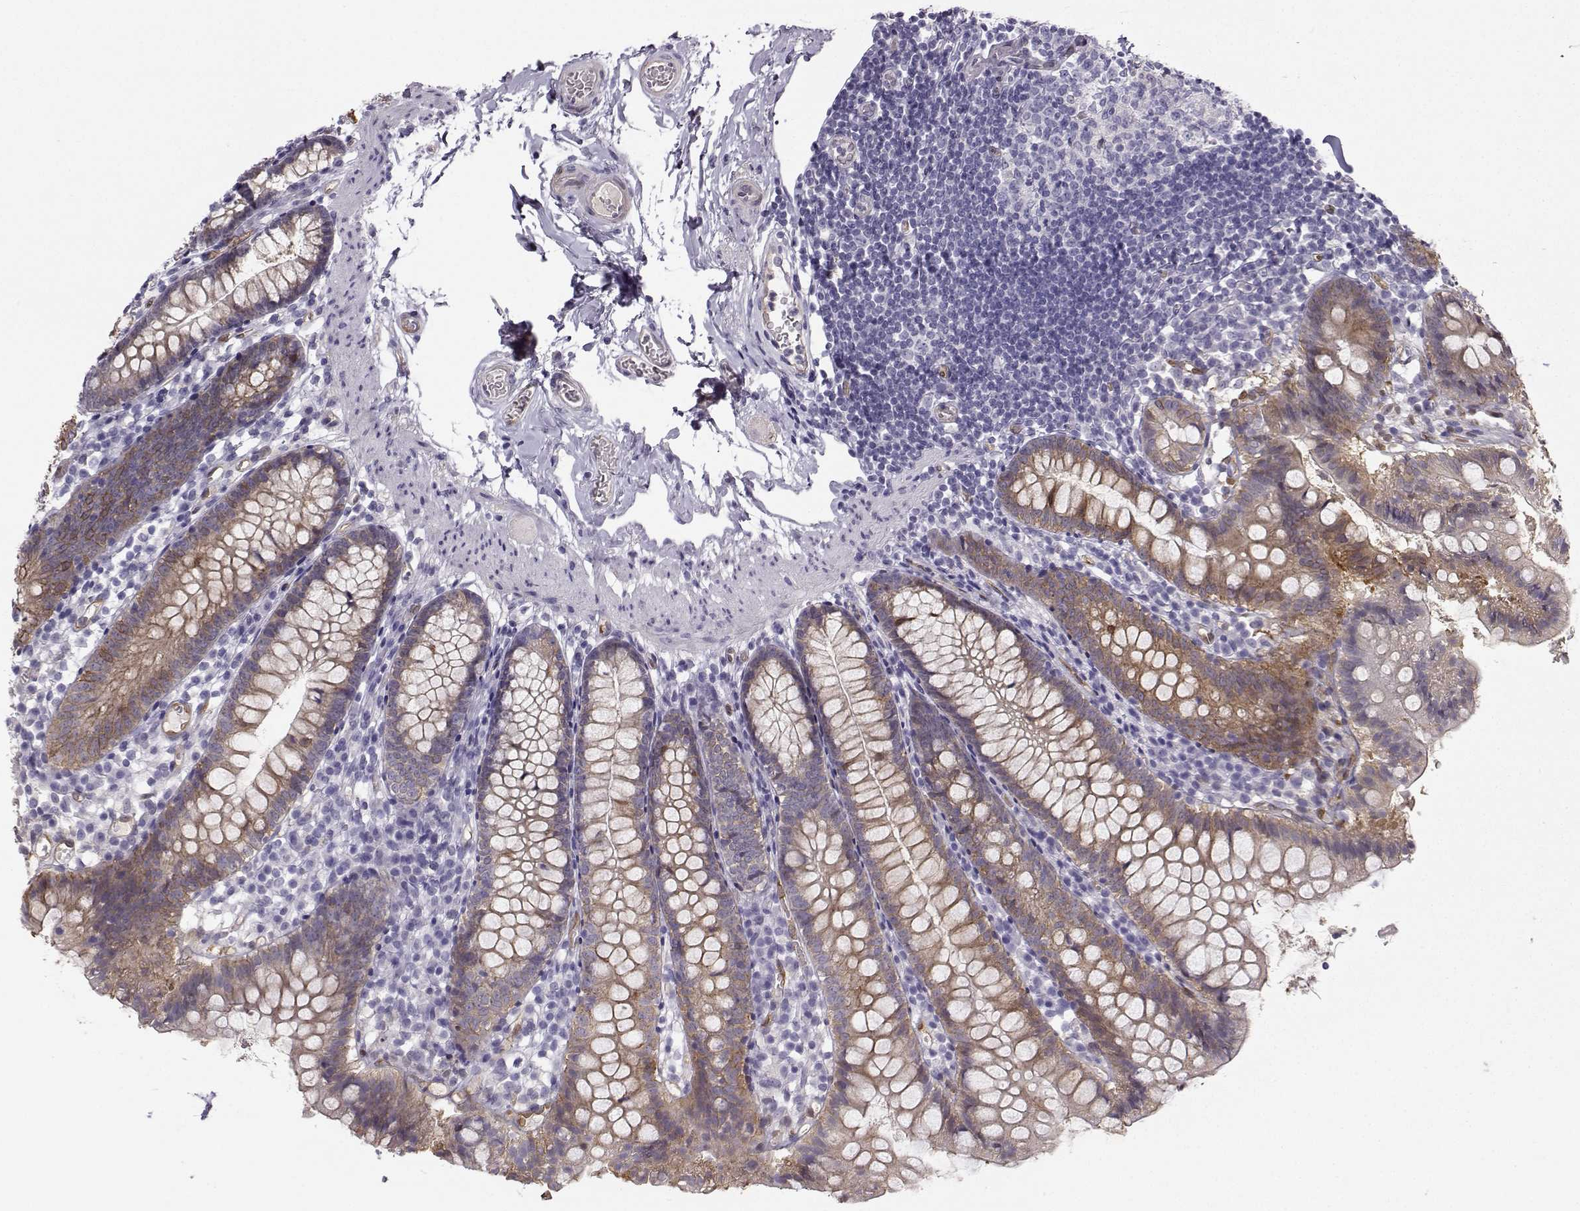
{"staining": {"intensity": "strong", "quantity": "<25%", "location": "cytoplasmic/membranous"}, "tissue": "small intestine", "cell_type": "Glandular cells", "image_type": "normal", "snomed": [{"axis": "morphology", "description": "Normal tissue, NOS"}, {"axis": "topography", "description": "Small intestine"}], "caption": "This image reveals IHC staining of benign small intestine, with medium strong cytoplasmic/membranous staining in approximately <25% of glandular cells.", "gene": "NQO1", "patient": {"sex": "female", "age": 90}}